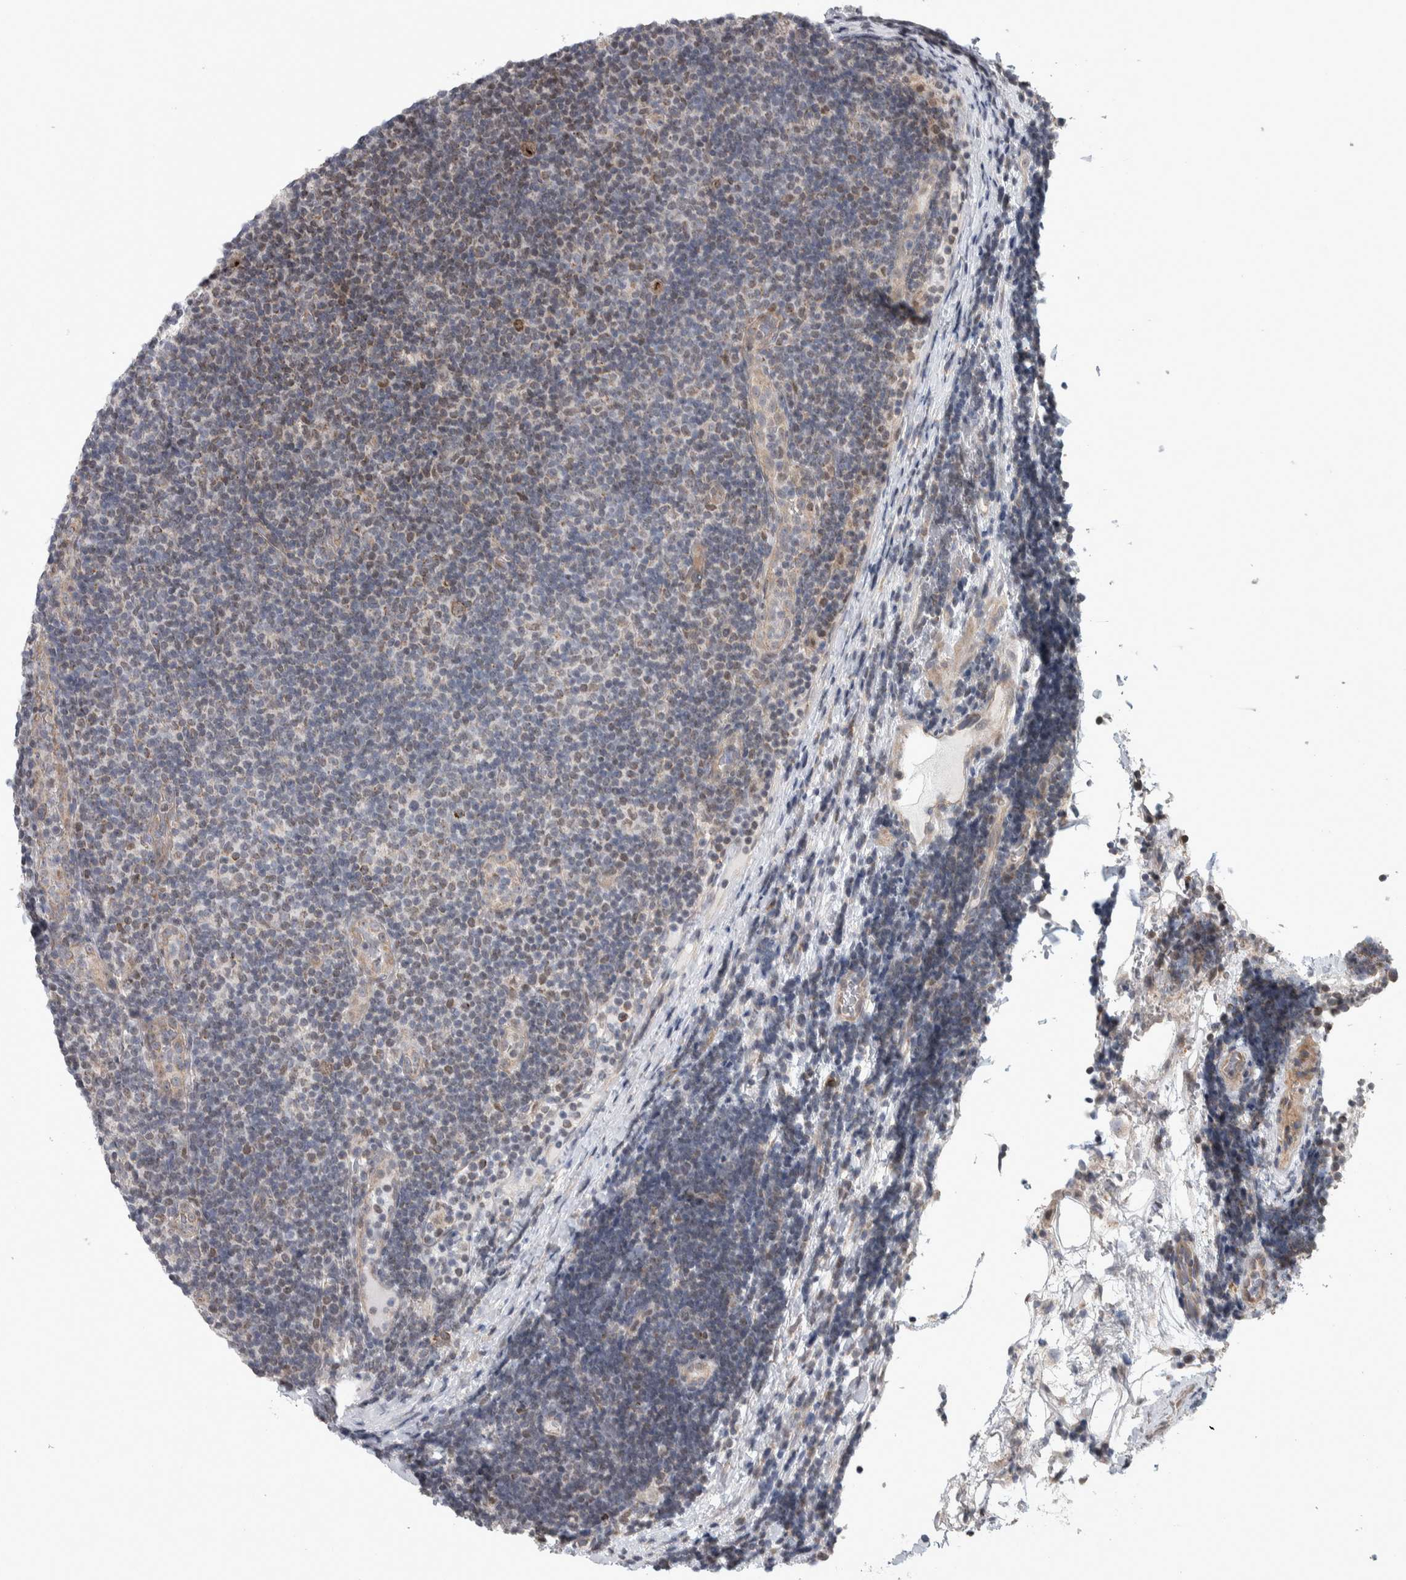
{"staining": {"intensity": "weak", "quantity": "<25%", "location": "cytoplasmic/membranous"}, "tissue": "lymphoma", "cell_type": "Tumor cells", "image_type": "cancer", "snomed": [{"axis": "morphology", "description": "Malignant lymphoma, non-Hodgkin's type, Low grade"}, {"axis": "topography", "description": "Lymph node"}], "caption": "Immunohistochemistry (IHC) histopathology image of human lymphoma stained for a protein (brown), which displays no positivity in tumor cells.", "gene": "CWC27", "patient": {"sex": "male", "age": 83}}